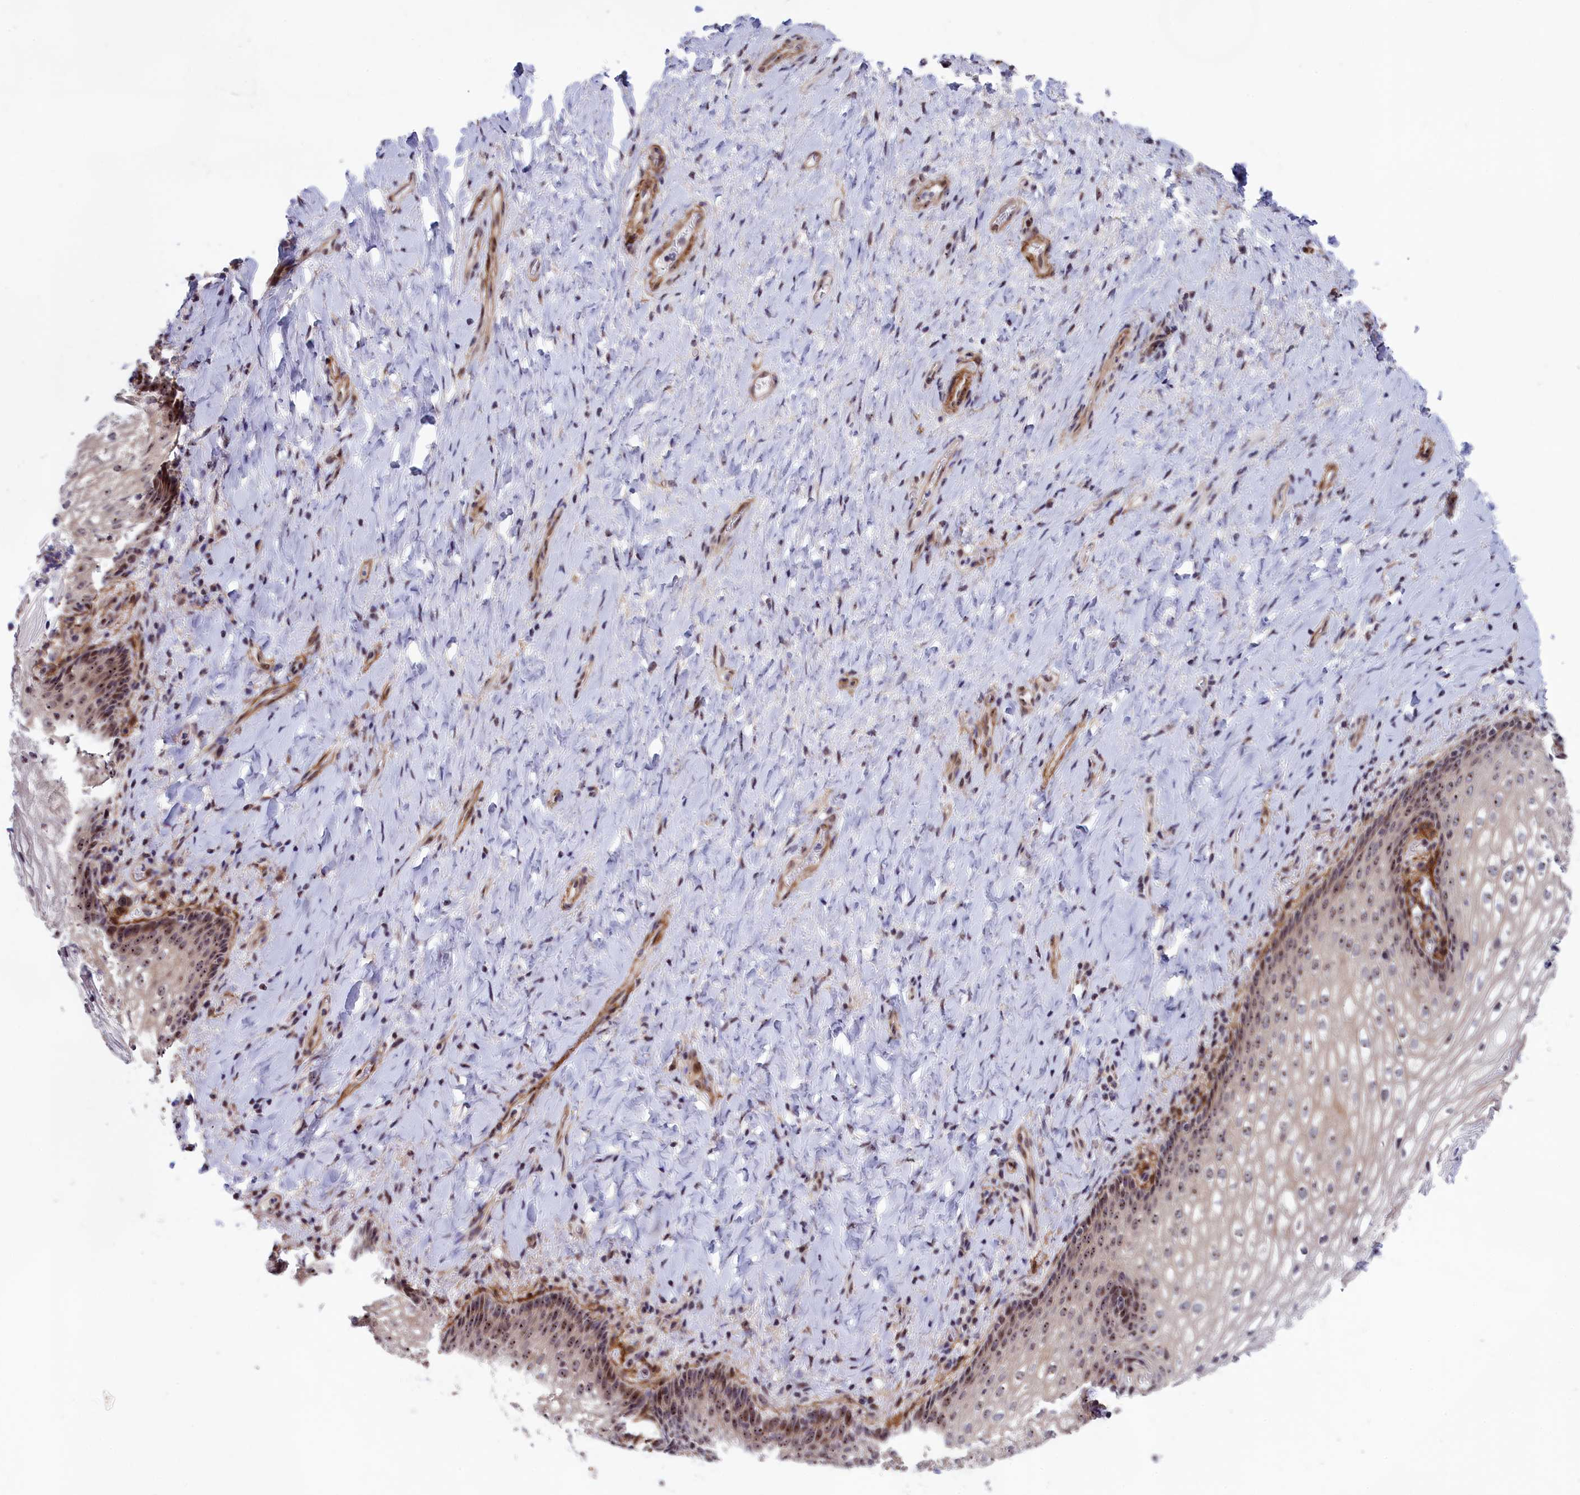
{"staining": {"intensity": "moderate", "quantity": "25%-75%", "location": "nuclear"}, "tissue": "vagina", "cell_type": "Squamous epithelial cells", "image_type": "normal", "snomed": [{"axis": "morphology", "description": "Normal tissue, NOS"}, {"axis": "topography", "description": "Vagina"}], "caption": "Brown immunohistochemical staining in normal vagina displays moderate nuclear staining in approximately 25%-75% of squamous epithelial cells.", "gene": "PPAN", "patient": {"sex": "female", "age": 60}}